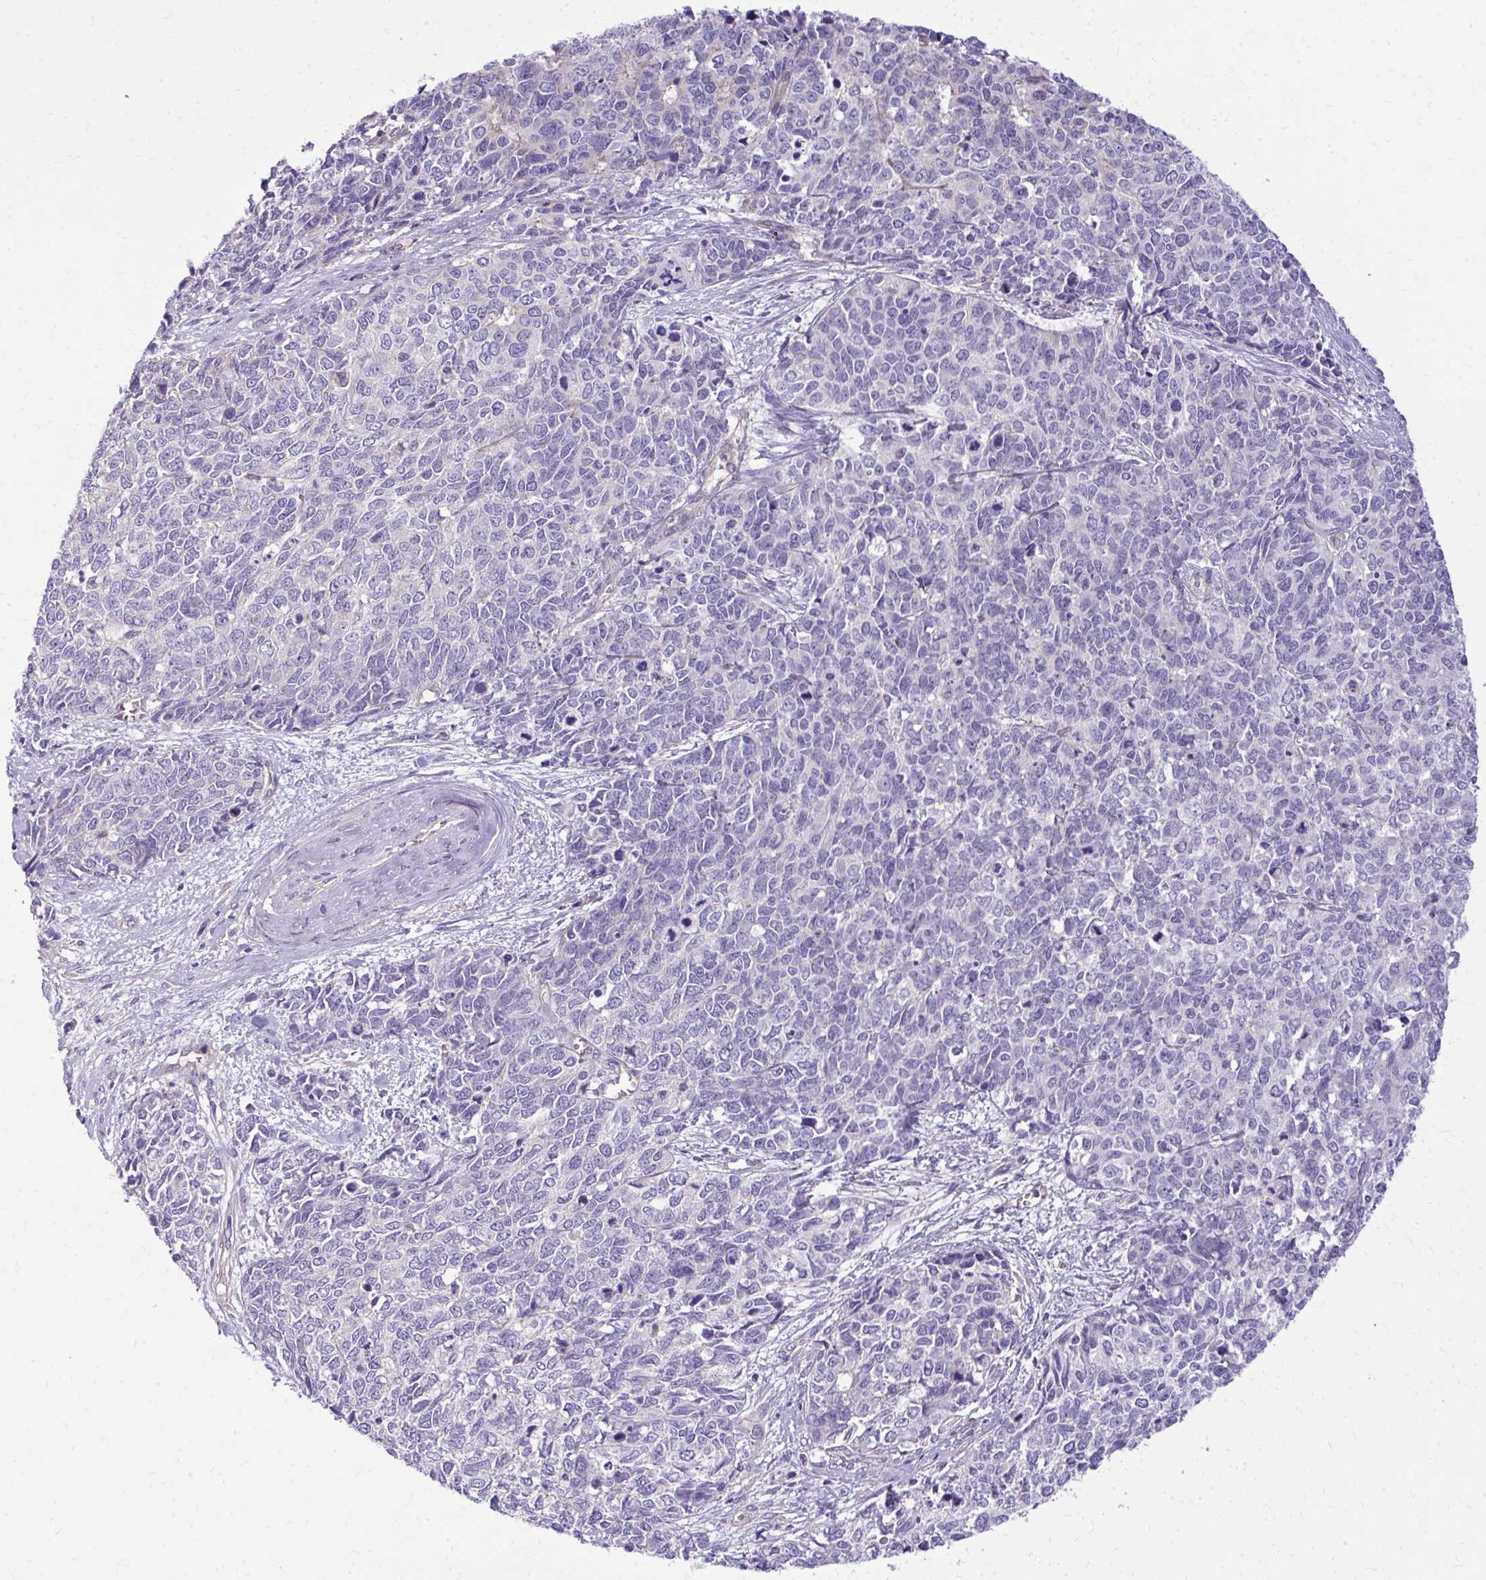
{"staining": {"intensity": "negative", "quantity": "none", "location": "none"}, "tissue": "cervical cancer", "cell_type": "Tumor cells", "image_type": "cancer", "snomed": [{"axis": "morphology", "description": "Adenocarcinoma, NOS"}, {"axis": "topography", "description": "Cervix"}], "caption": "An immunohistochemistry micrograph of adenocarcinoma (cervical) is shown. There is no staining in tumor cells of adenocarcinoma (cervical).", "gene": "RUNDC3B", "patient": {"sex": "female", "age": 63}}